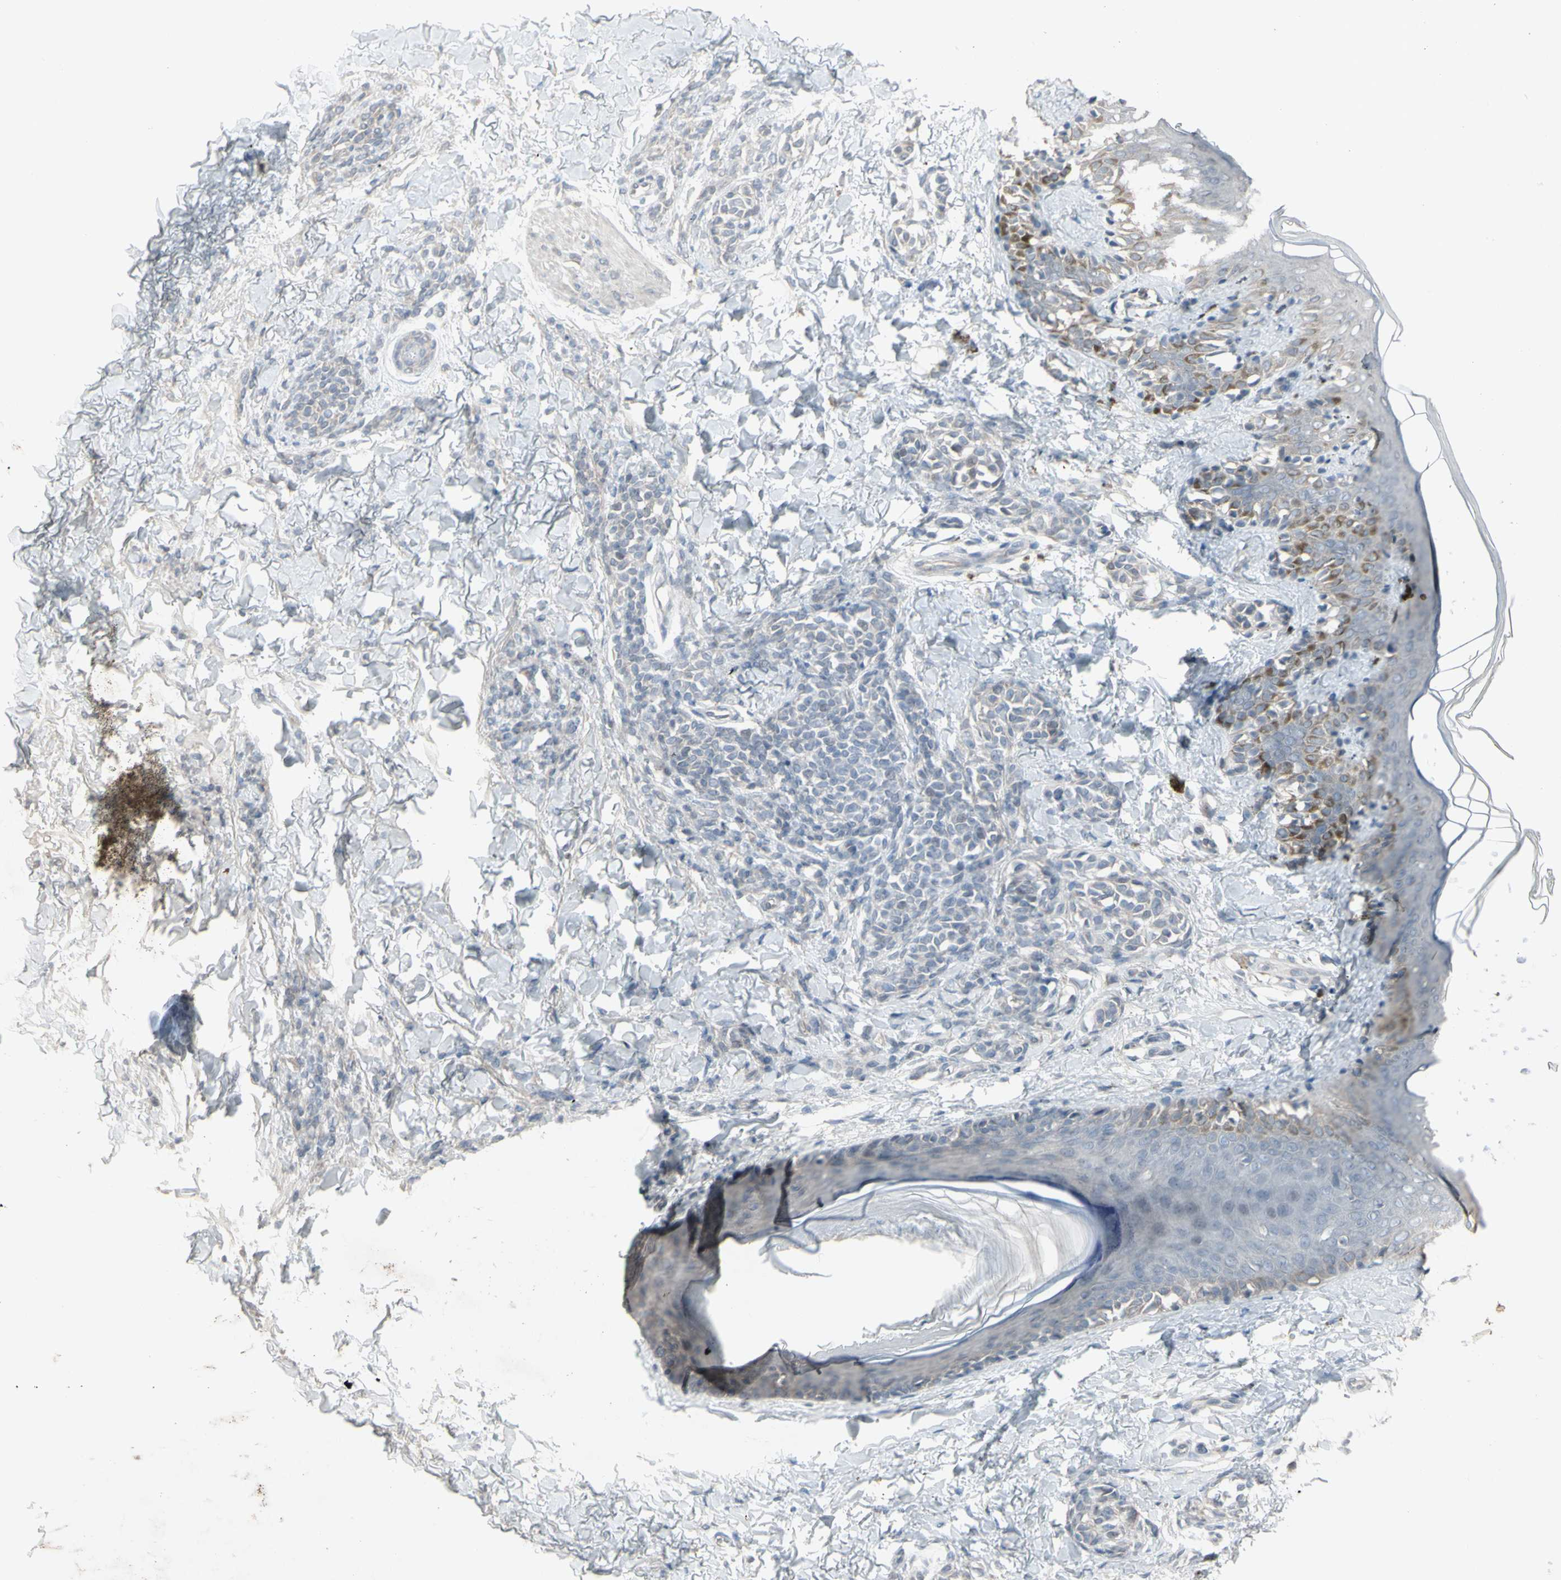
{"staining": {"intensity": "negative", "quantity": "none", "location": "none"}, "tissue": "skin", "cell_type": "Fibroblasts", "image_type": "normal", "snomed": [{"axis": "morphology", "description": "Normal tissue, NOS"}, {"axis": "topography", "description": "Skin"}], "caption": "This is an immunohistochemistry image of unremarkable skin. There is no positivity in fibroblasts.", "gene": "PIAS4", "patient": {"sex": "male", "age": 16}}